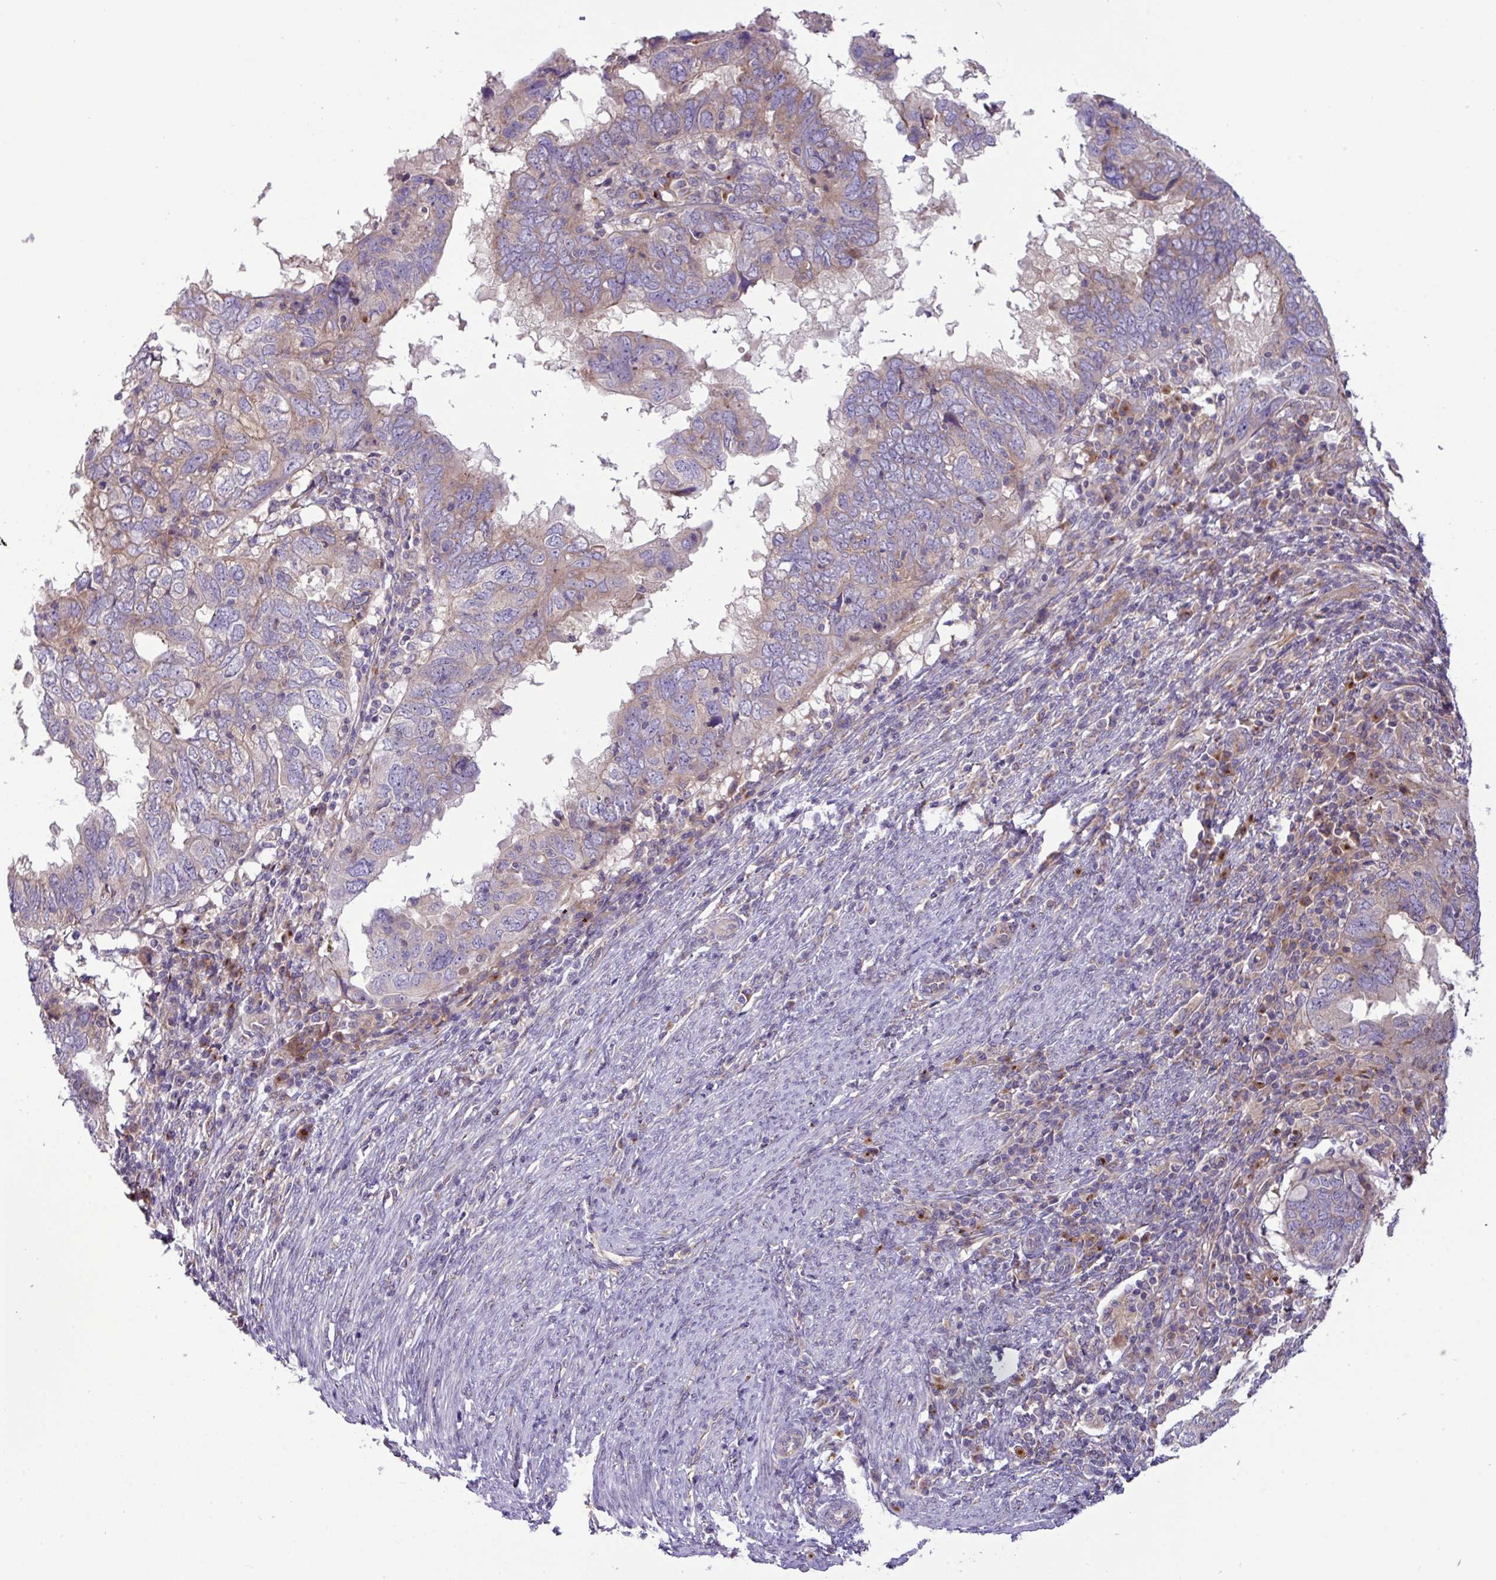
{"staining": {"intensity": "weak", "quantity": "25%-75%", "location": "cytoplasmic/membranous"}, "tissue": "endometrial cancer", "cell_type": "Tumor cells", "image_type": "cancer", "snomed": [{"axis": "morphology", "description": "Adenocarcinoma, NOS"}, {"axis": "topography", "description": "Uterus"}], "caption": "Human endometrial cancer stained with a protein marker shows weak staining in tumor cells.", "gene": "RAB19", "patient": {"sex": "female", "age": 77}}